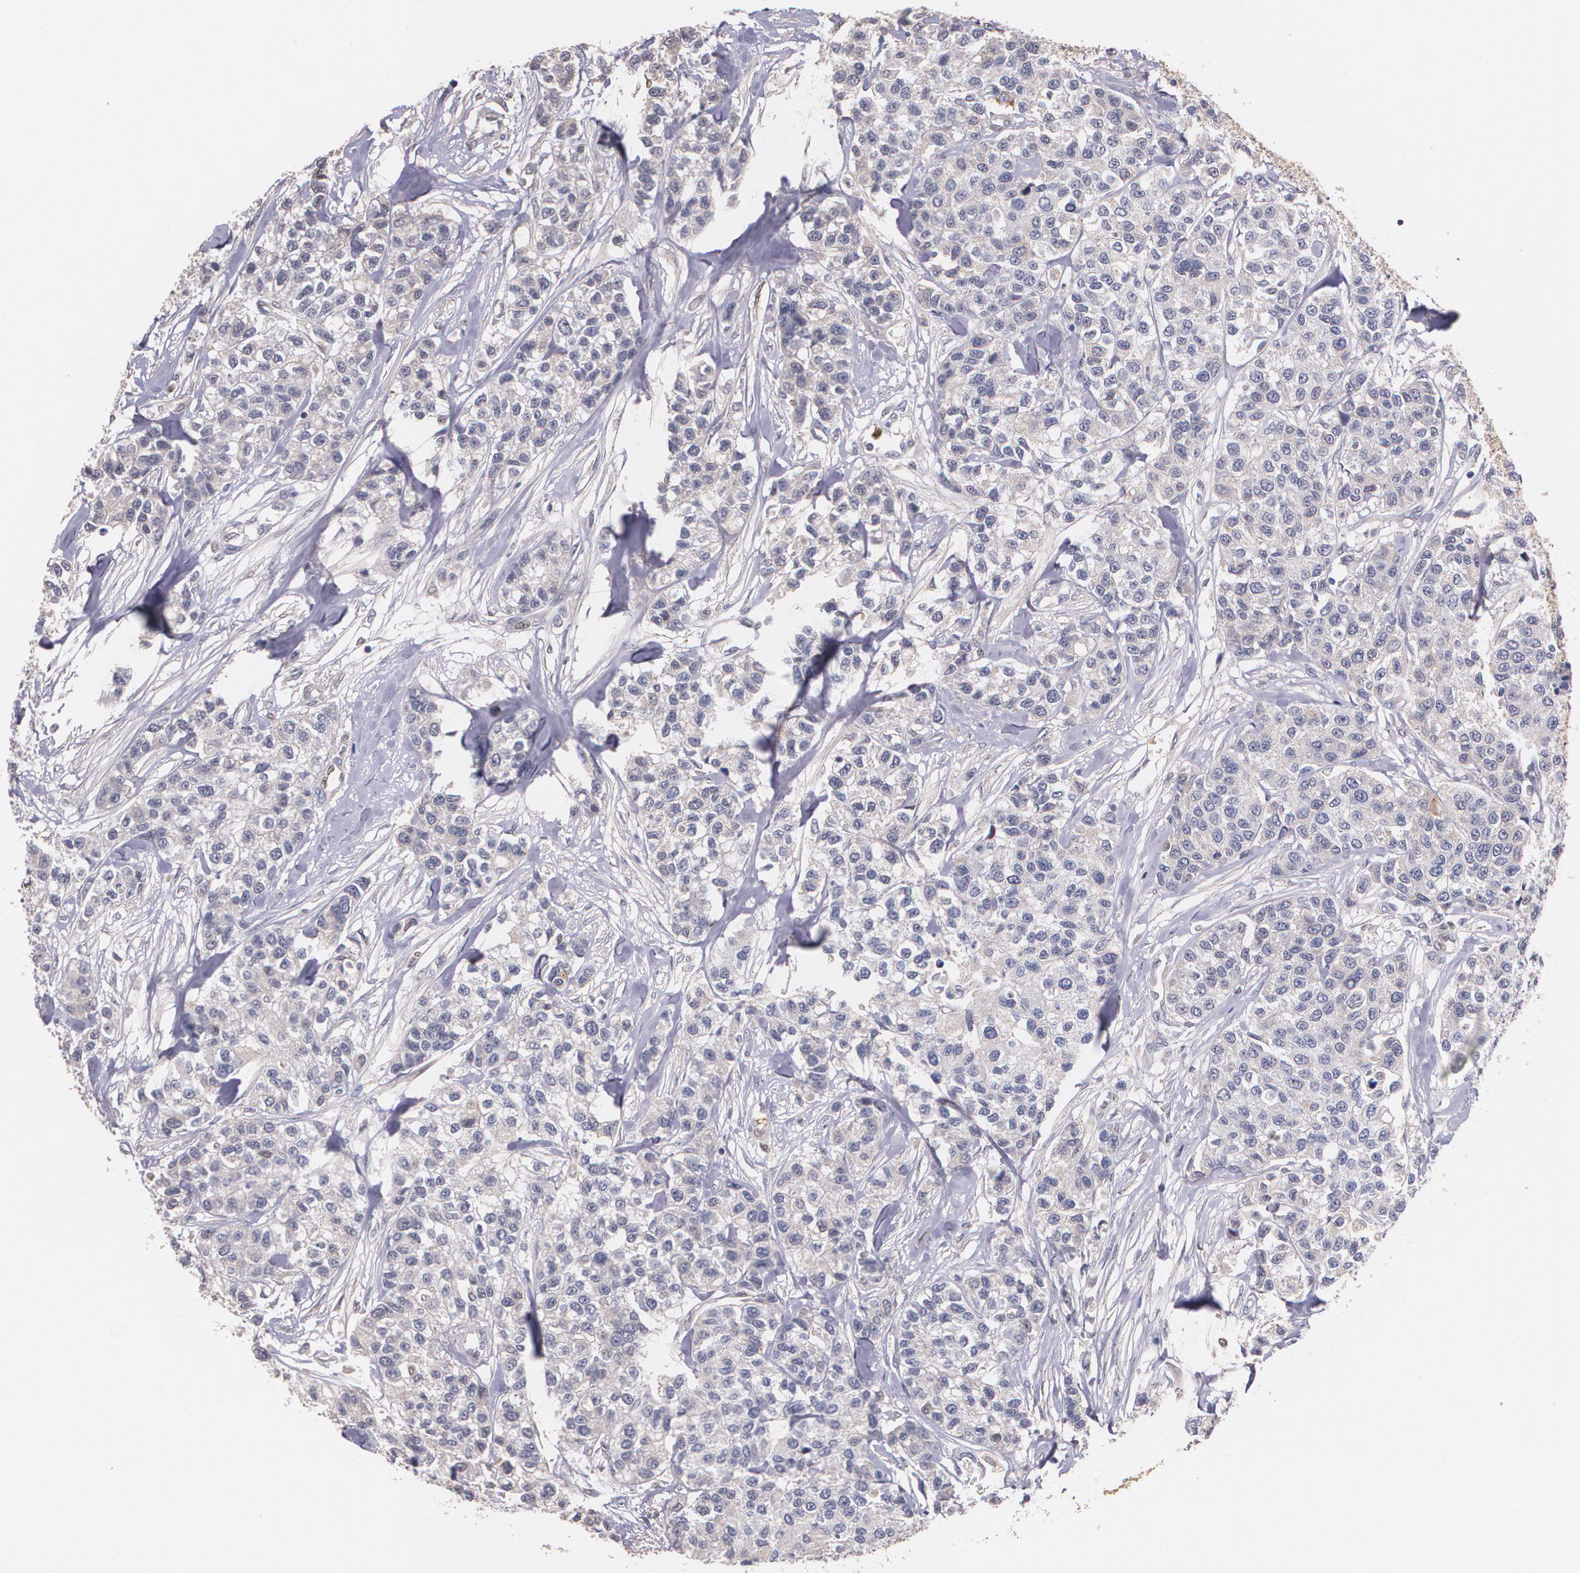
{"staining": {"intensity": "weak", "quantity": "25%-75%", "location": "cytoplasmic/membranous"}, "tissue": "breast cancer", "cell_type": "Tumor cells", "image_type": "cancer", "snomed": [{"axis": "morphology", "description": "Duct carcinoma"}, {"axis": "topography", "description": "Breast"}], "caption": "The micrograph displays a brown stain indicating the presence of a protein in the cytoplasmic/membranous of tumor cells in breast cancer (invasive ductal carcinoma).", "gene": "PTS", "patient": {"sex": "female", "age": 51}}